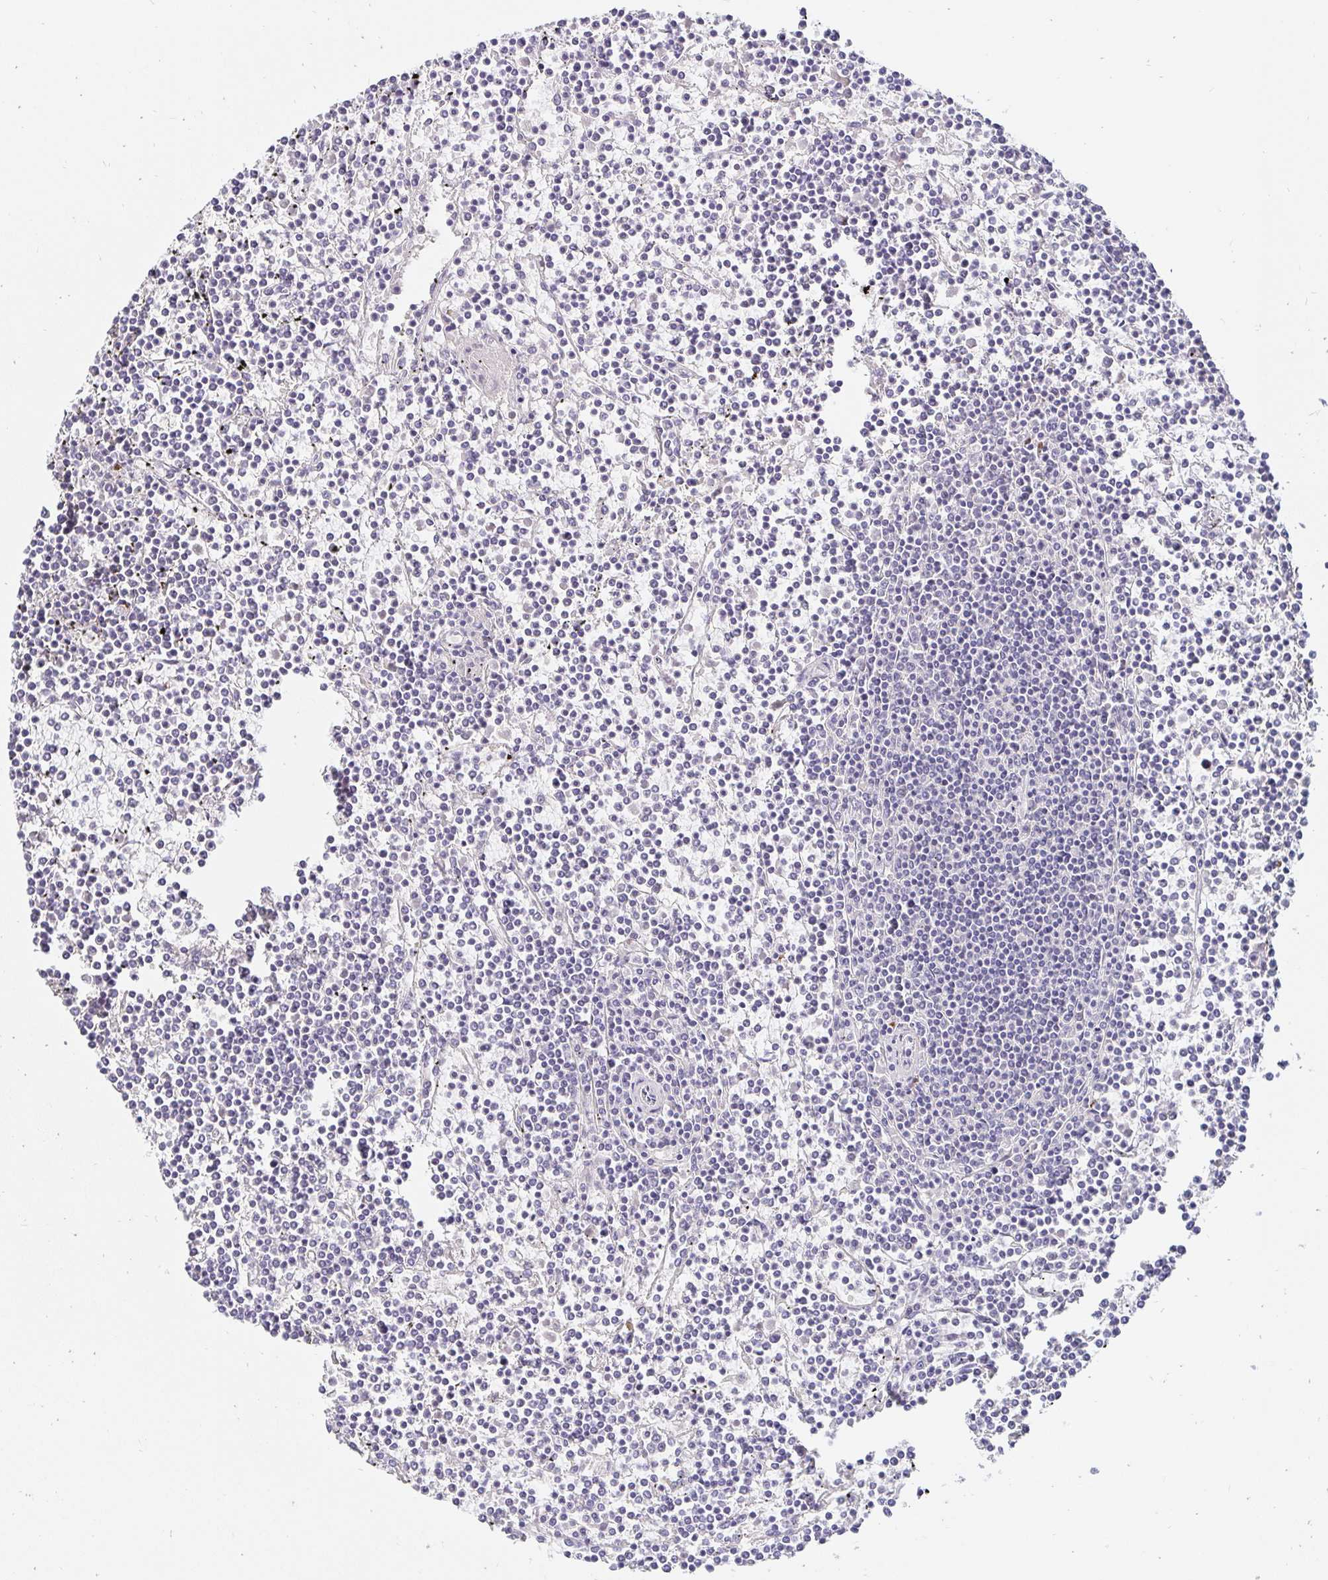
{"staining": {"intensity": "negative", "quantity": "none", "location": "none"}, "tissue": "lymphoma", "cell_type": "Tumor cells", "image_type": "cancer", "snomed": [{"axis": "morphology", "description": "Malignant lymphoma, non-Hodgkin's type, Low grade"}, {"axis": "topography", "description": "Spleen"}], "caption": "Histopathology image shows no protein staining in tumor cells of malignant lymphoma, non-Hodgkin's type (low-grade) tissue.", "gene": "PDX1", "patient": {"sex": "female", "age": 19}}